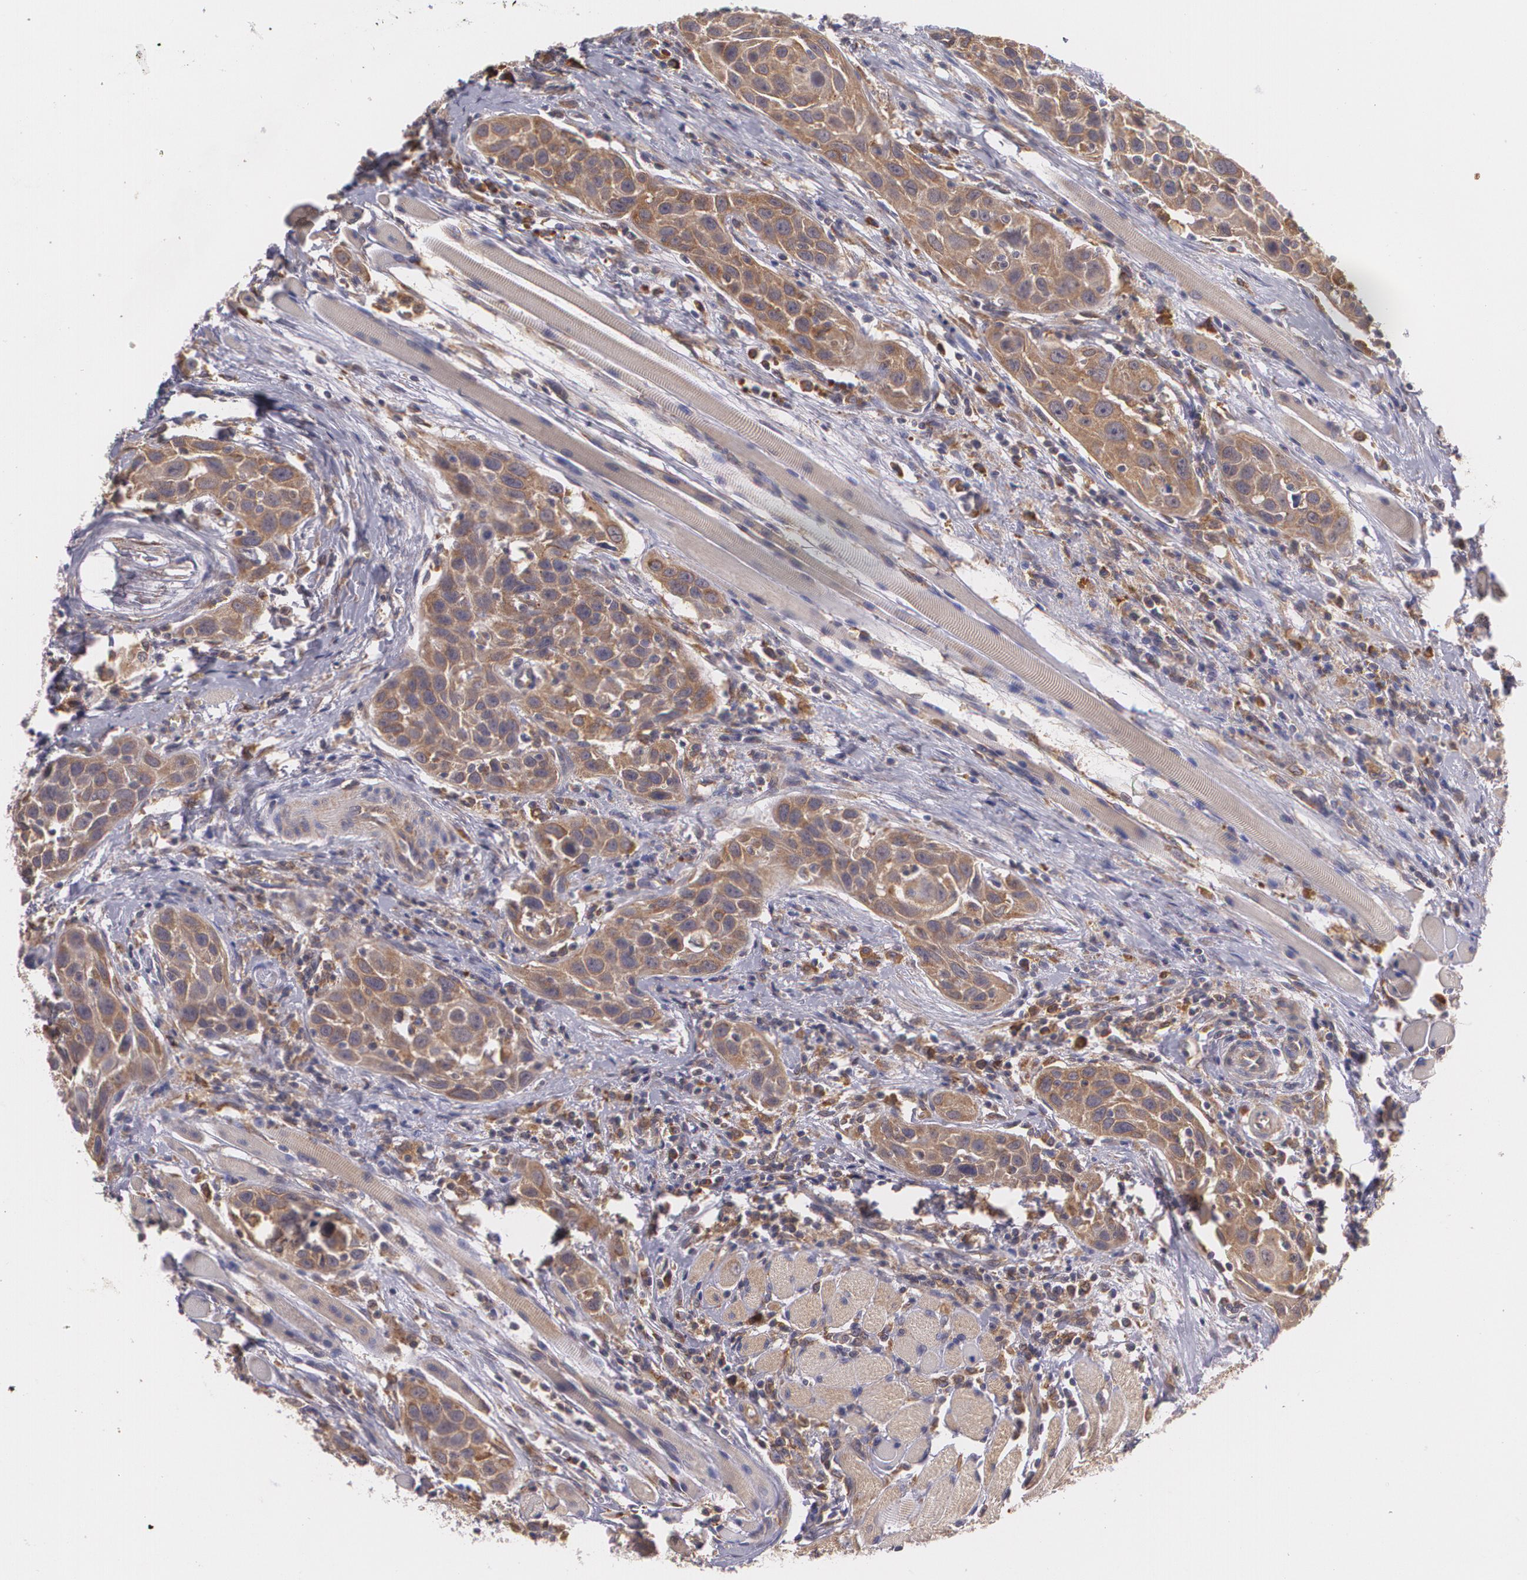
{"staining": {"intensity": "moderate", "quantity": ">75%", "location": "cytoplasmic/membranous"}, "tissue": "head and neck cancer", "cell_type": "Tumor cells", "image_type": "cancer", "snomed": [{"axis": "morphology", "description": "Squamous cell carcinoma, NOS"}, {"axis": "topography", "description": "Oral tissue"}, {"axis": "topography", "description": "Head-Neck"}], "caption": "This is an image of immunohistochemistry (IHC) staining of head and neck cancer, which shows moderate positivity in the cytoplasmic/membranous of tumor cells.", "gene": "CCL17", "patient": {"sex": "female", "age": 50}}